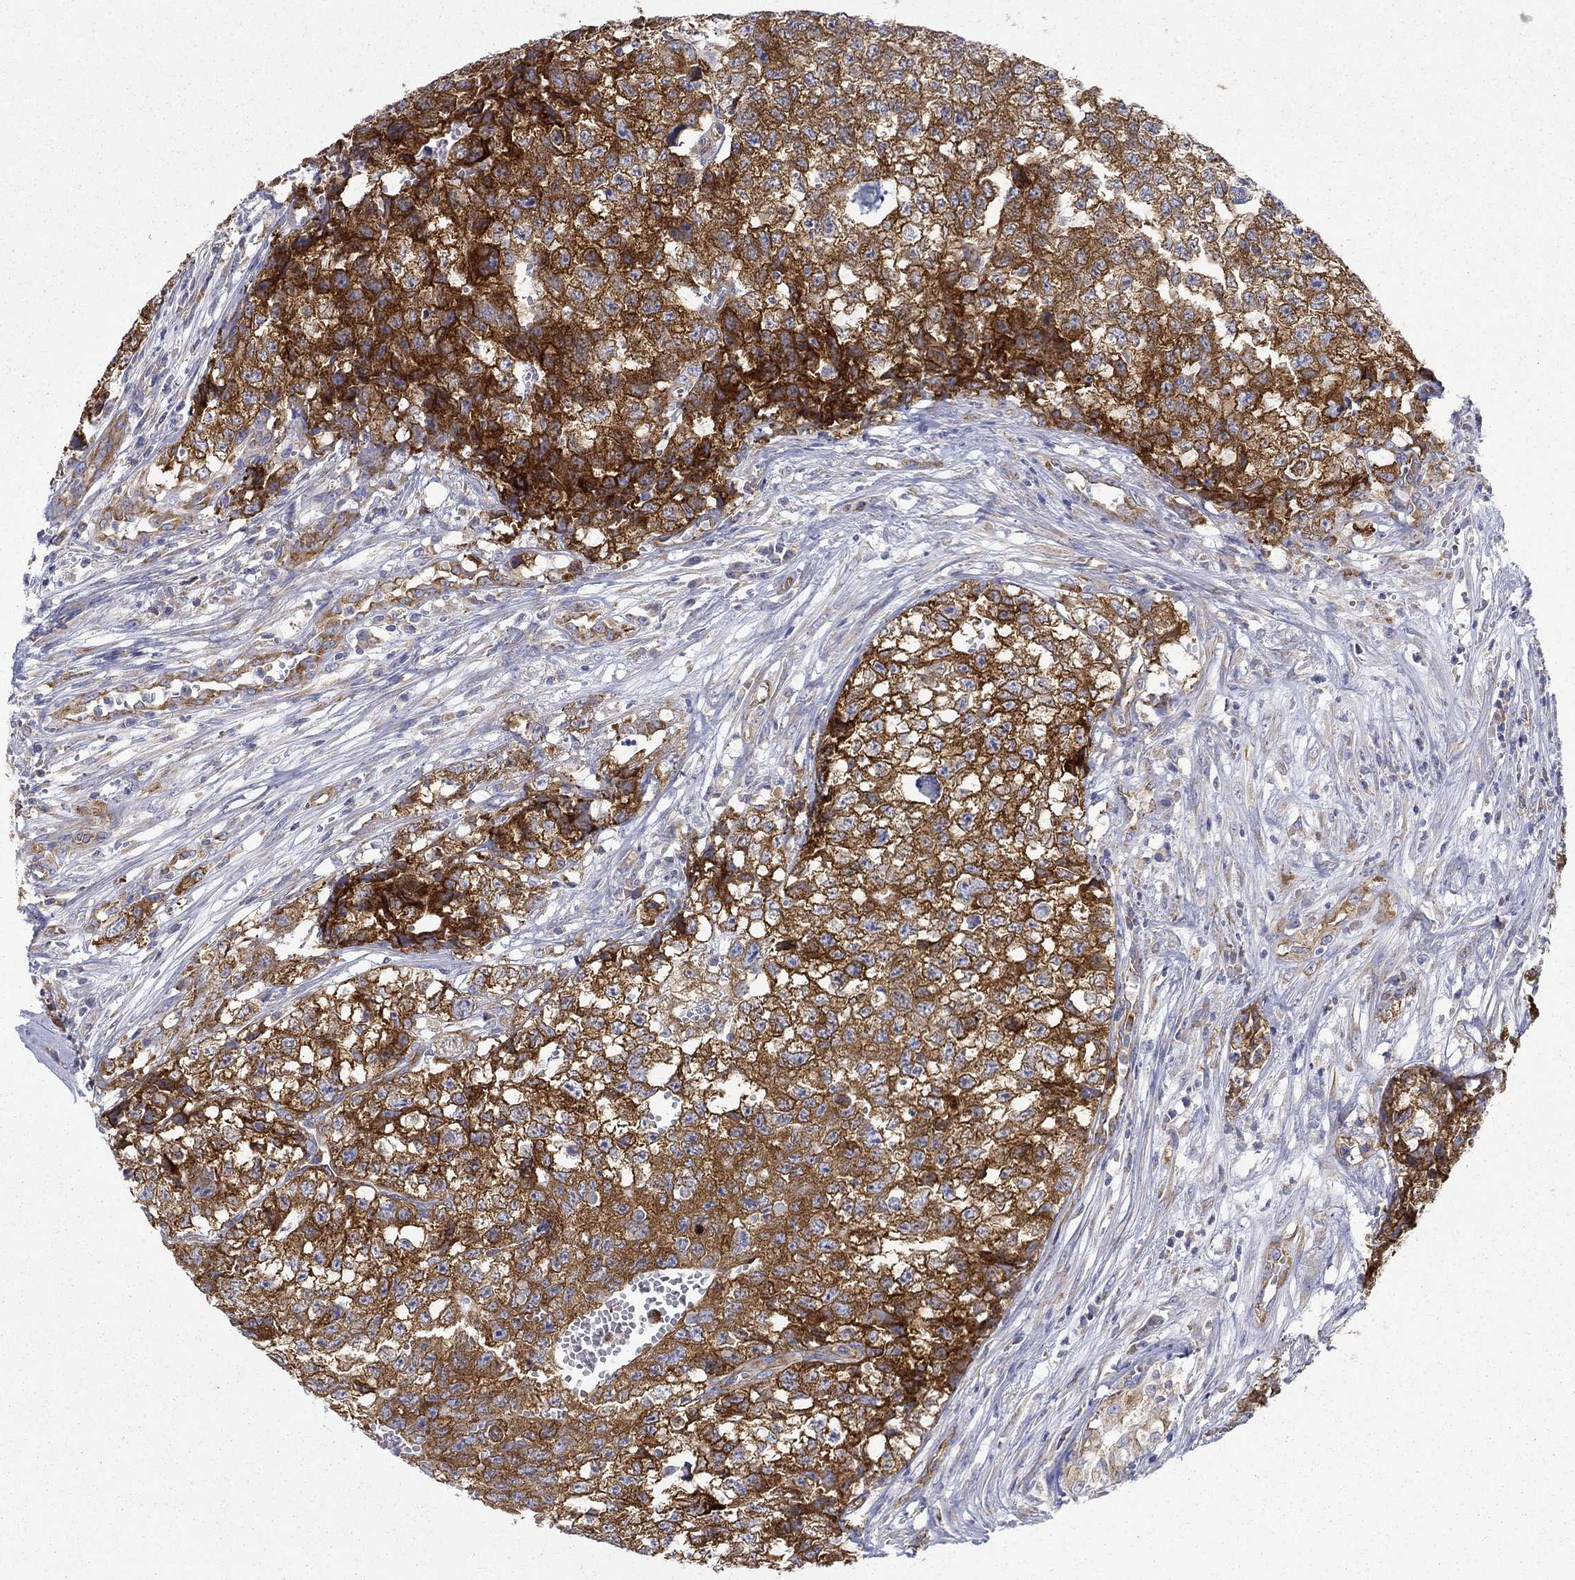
{"staining": {"intensity": "strong", "quantity": ">75%", "location": "cytoplasmic/membranous"}, "tissue": "testis cancer", "cell_type": "Tumor cells", "image_type": "cancer", "snomed": [{"axis": "morphology", "description": "Seminoma, NOS"}, {"axis": "morphology", "description": "Carcinoma, Embryonal, NOS"}, {"axis": "topography", "description": "Testis"}], "caption": "Immunohistochemical staining of human embryonal carcinoma (testis) shows strong cytoplasmic/membranous protein expression in about >75% of tumor cells.", "gene": "FXR1", "patient": {"sex": "male", "age": 22}}